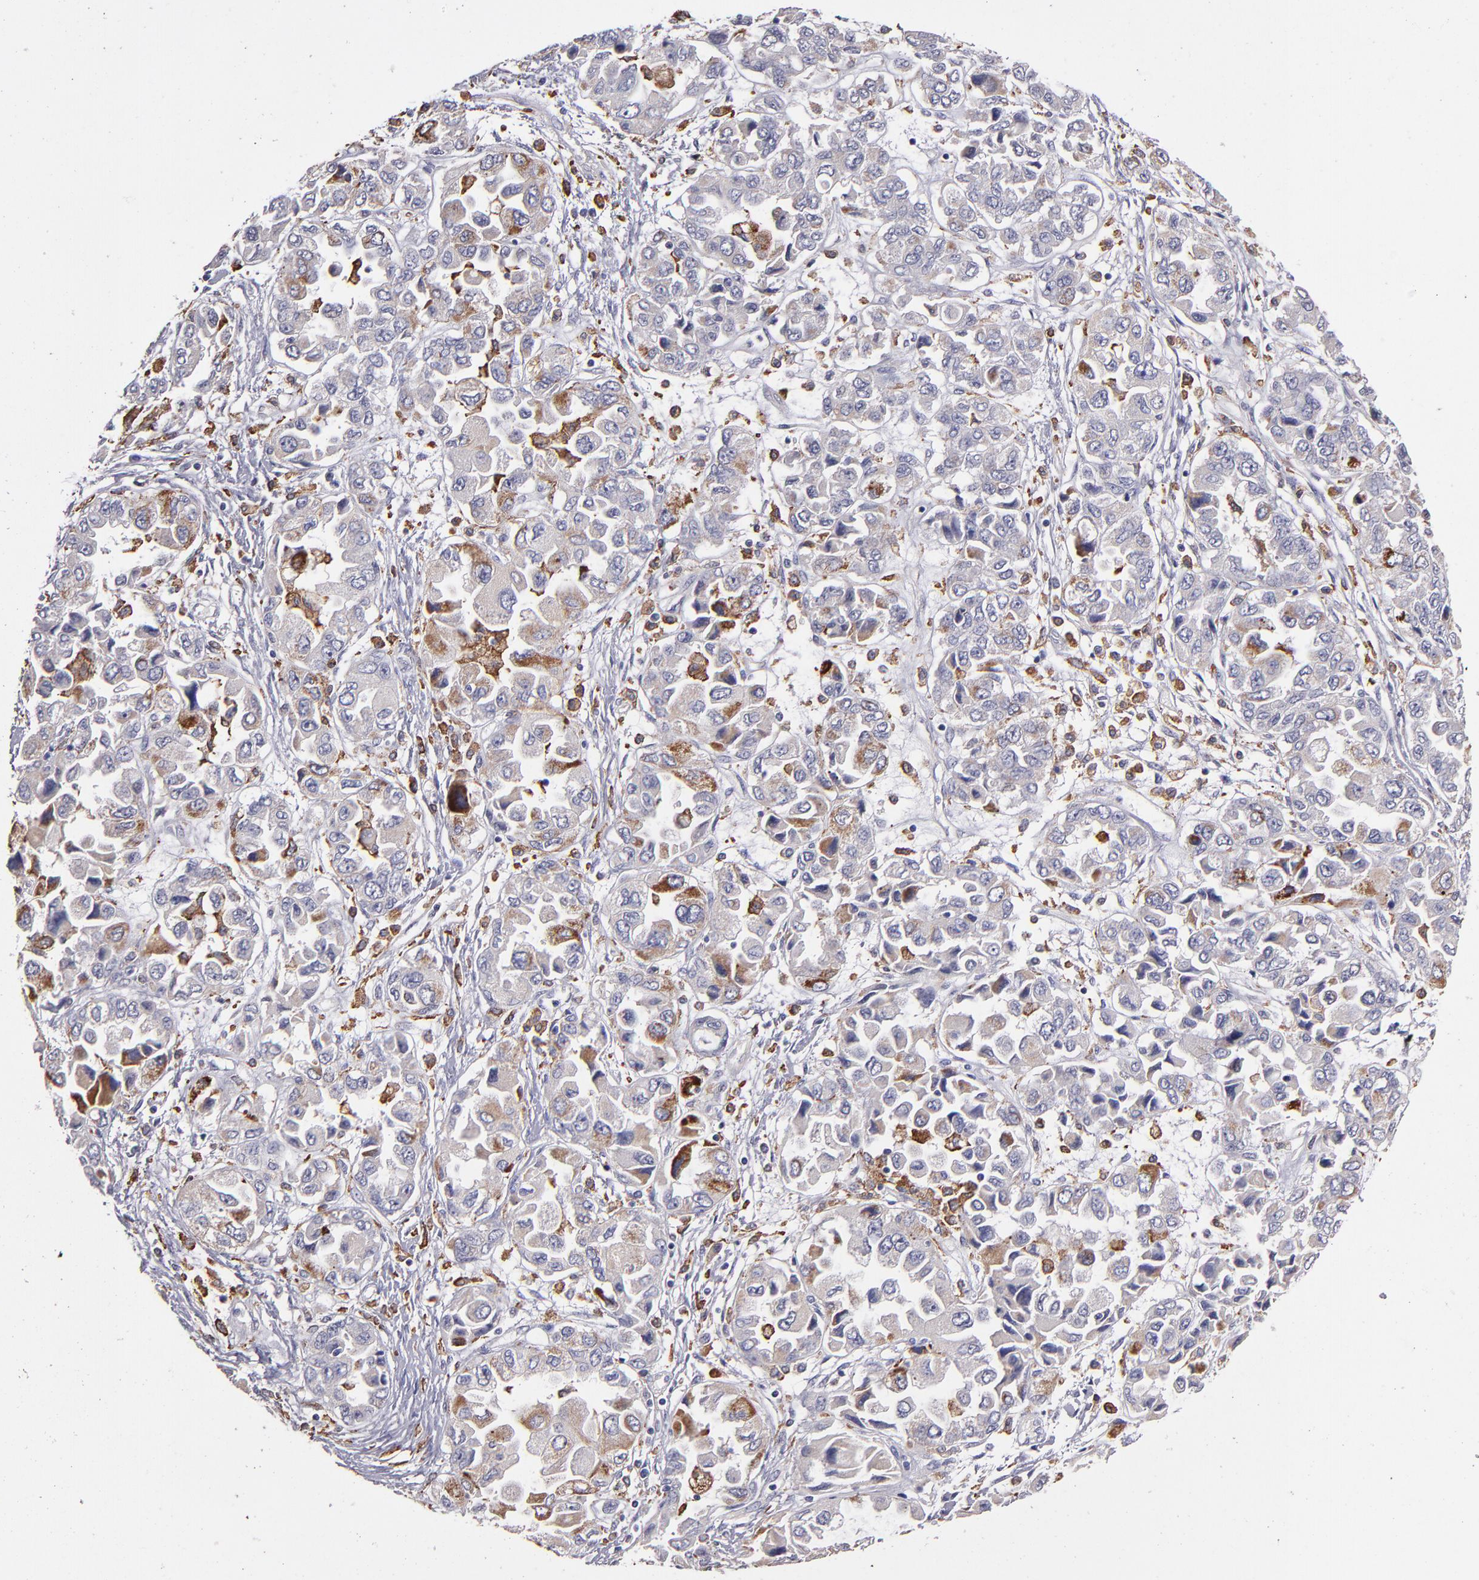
{"staining": {"intensity": "moderate", "quantity": "25%-75%", "location": "cytoplasmic/membranous"}, "tissue": "ovarian cancer", "cell_type": "Tumor cells", "image_type": "cancer", "snomed": [{"axis": "morphology", "description": "Cystadenocarcinoma, serous, NOS"}, {"axis": "topography", "description": "Ovary"}], "caption": "Brown immunohistochemical staining in ovarian serous cystadenocarcinoma exhibits moderate cytoplasmic/membranous positivity in about 25%-75% of tumor cells. The staining was performed using DAB (3,3'-diaminobenzidine) to visualize the protein expression in brown, while the nuclei were stained in blue with hematoxylin (Magnification: 20x).", "gene": "GLDC", "patient": {"sex": "female", "age": 84}}